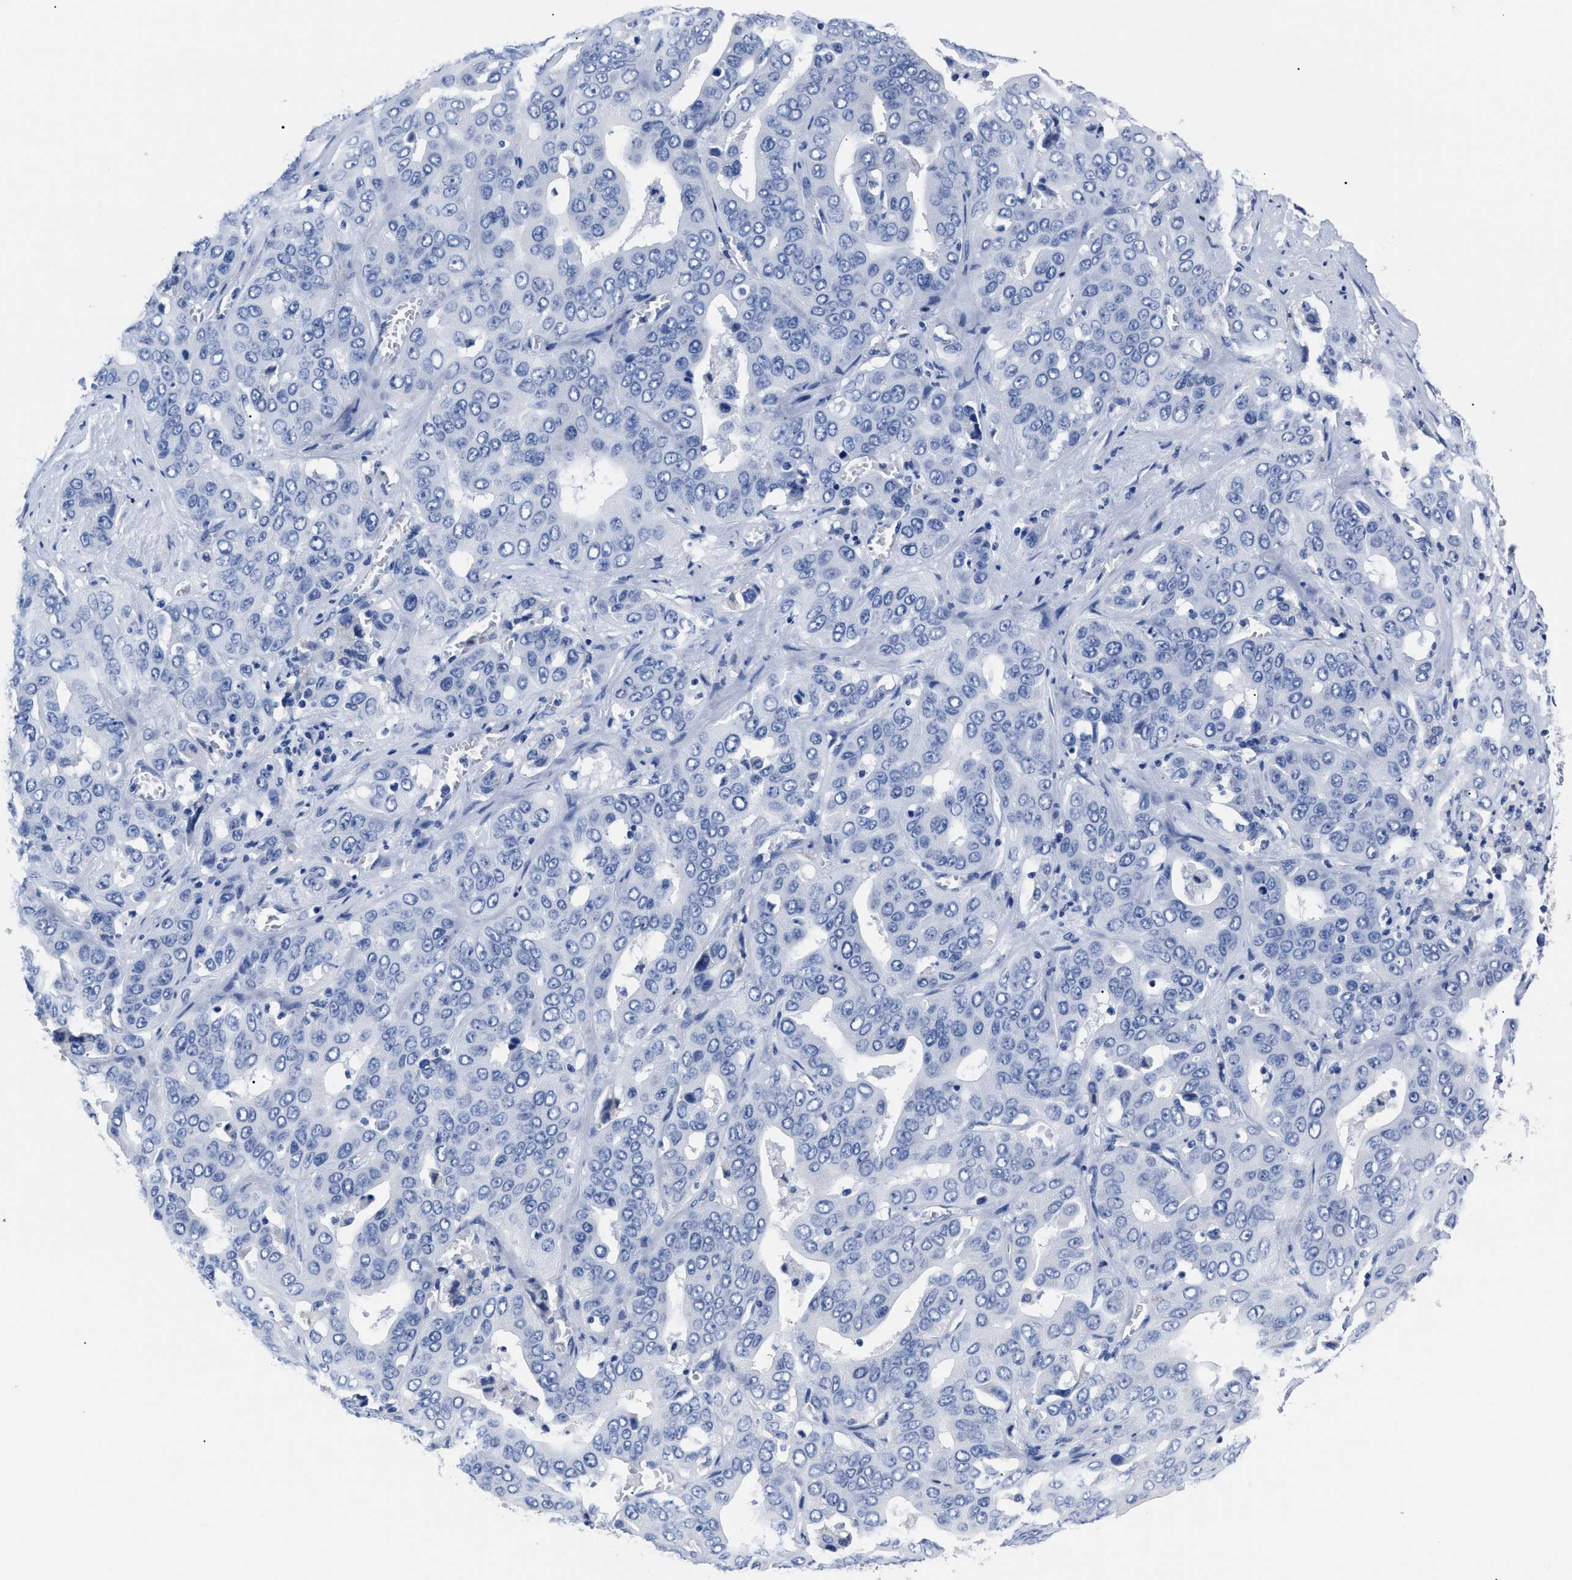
{"staining": {"intensity": "negative", "quantity": "none", "location": "none"}, "tissue": "liver cancer", "cell_type": "Tumor cells", "image_type": "cancer", "snomed": [{"axis": "morphology", "description": "Cholangiocarcinoma"}, {"axis": "topography", "description": "Liver"}], "caption": "This is an immunohistochemistry photomicrograph of liver cholangiocarcinoma. There is no staining in tumor cells.", "gene": "ALPG", "patient": {"sex": "female", "age": 52}}